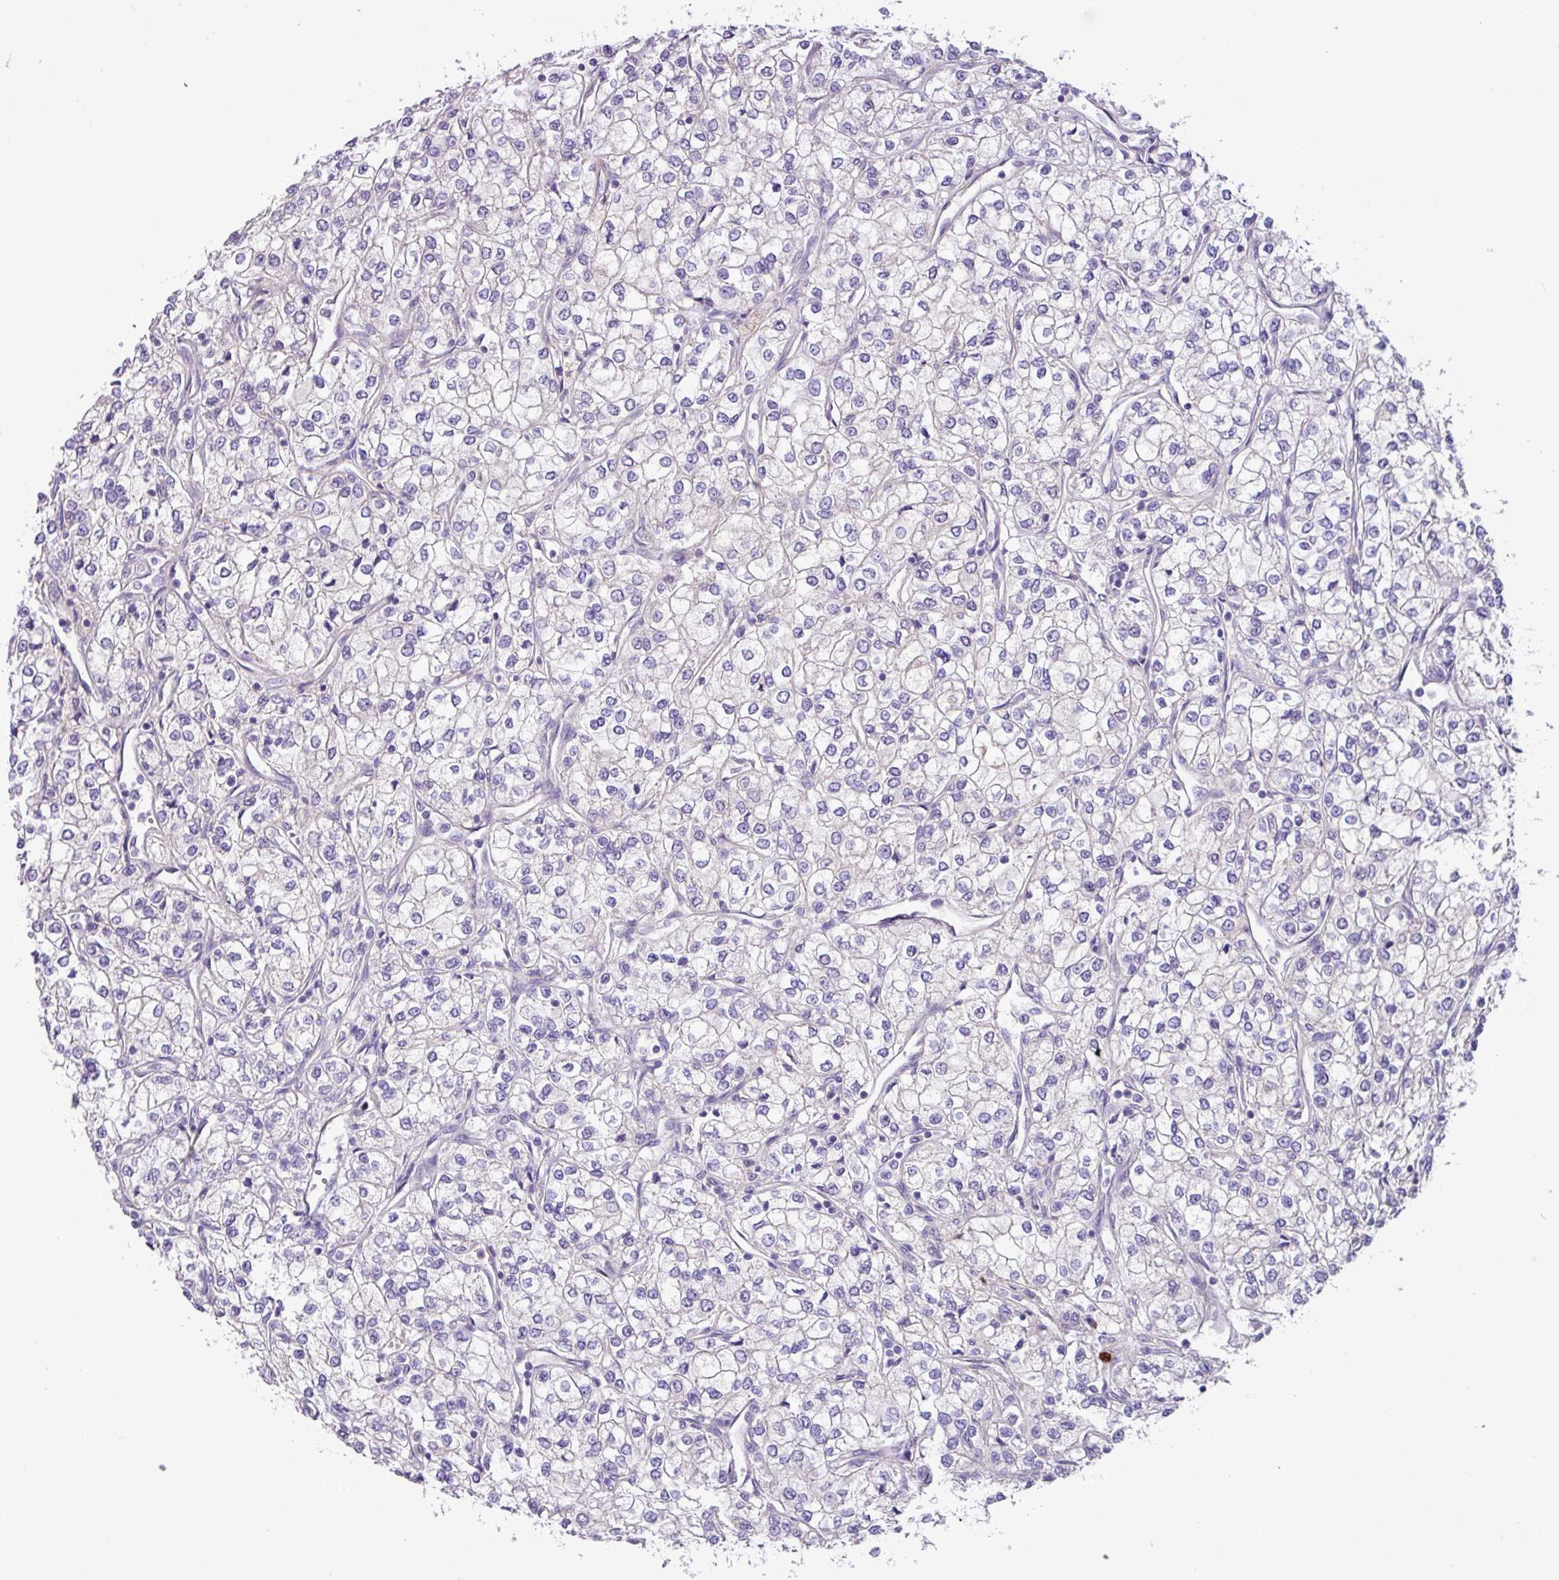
{"staining": {"intensity": "negative", "quantity": "none", "location": "none"}, "tissue": "renal cancer", "cell_type": "Tumor cells", "image_type": "cancer", "snomed": [{"axis": "morphology", "description": "Adenocarcinoma, NOS"}, {"axis": "topography", "description": "Kidney"}], "caption": "This histopathology image is of renal adenocarcinoma stained with IHC to label a protein in brown with the nuclei are counter-stained blue. There is no expression in tumor cells.", "gene": "MRM2", "patient": {"sex": "male", "age": 80}}